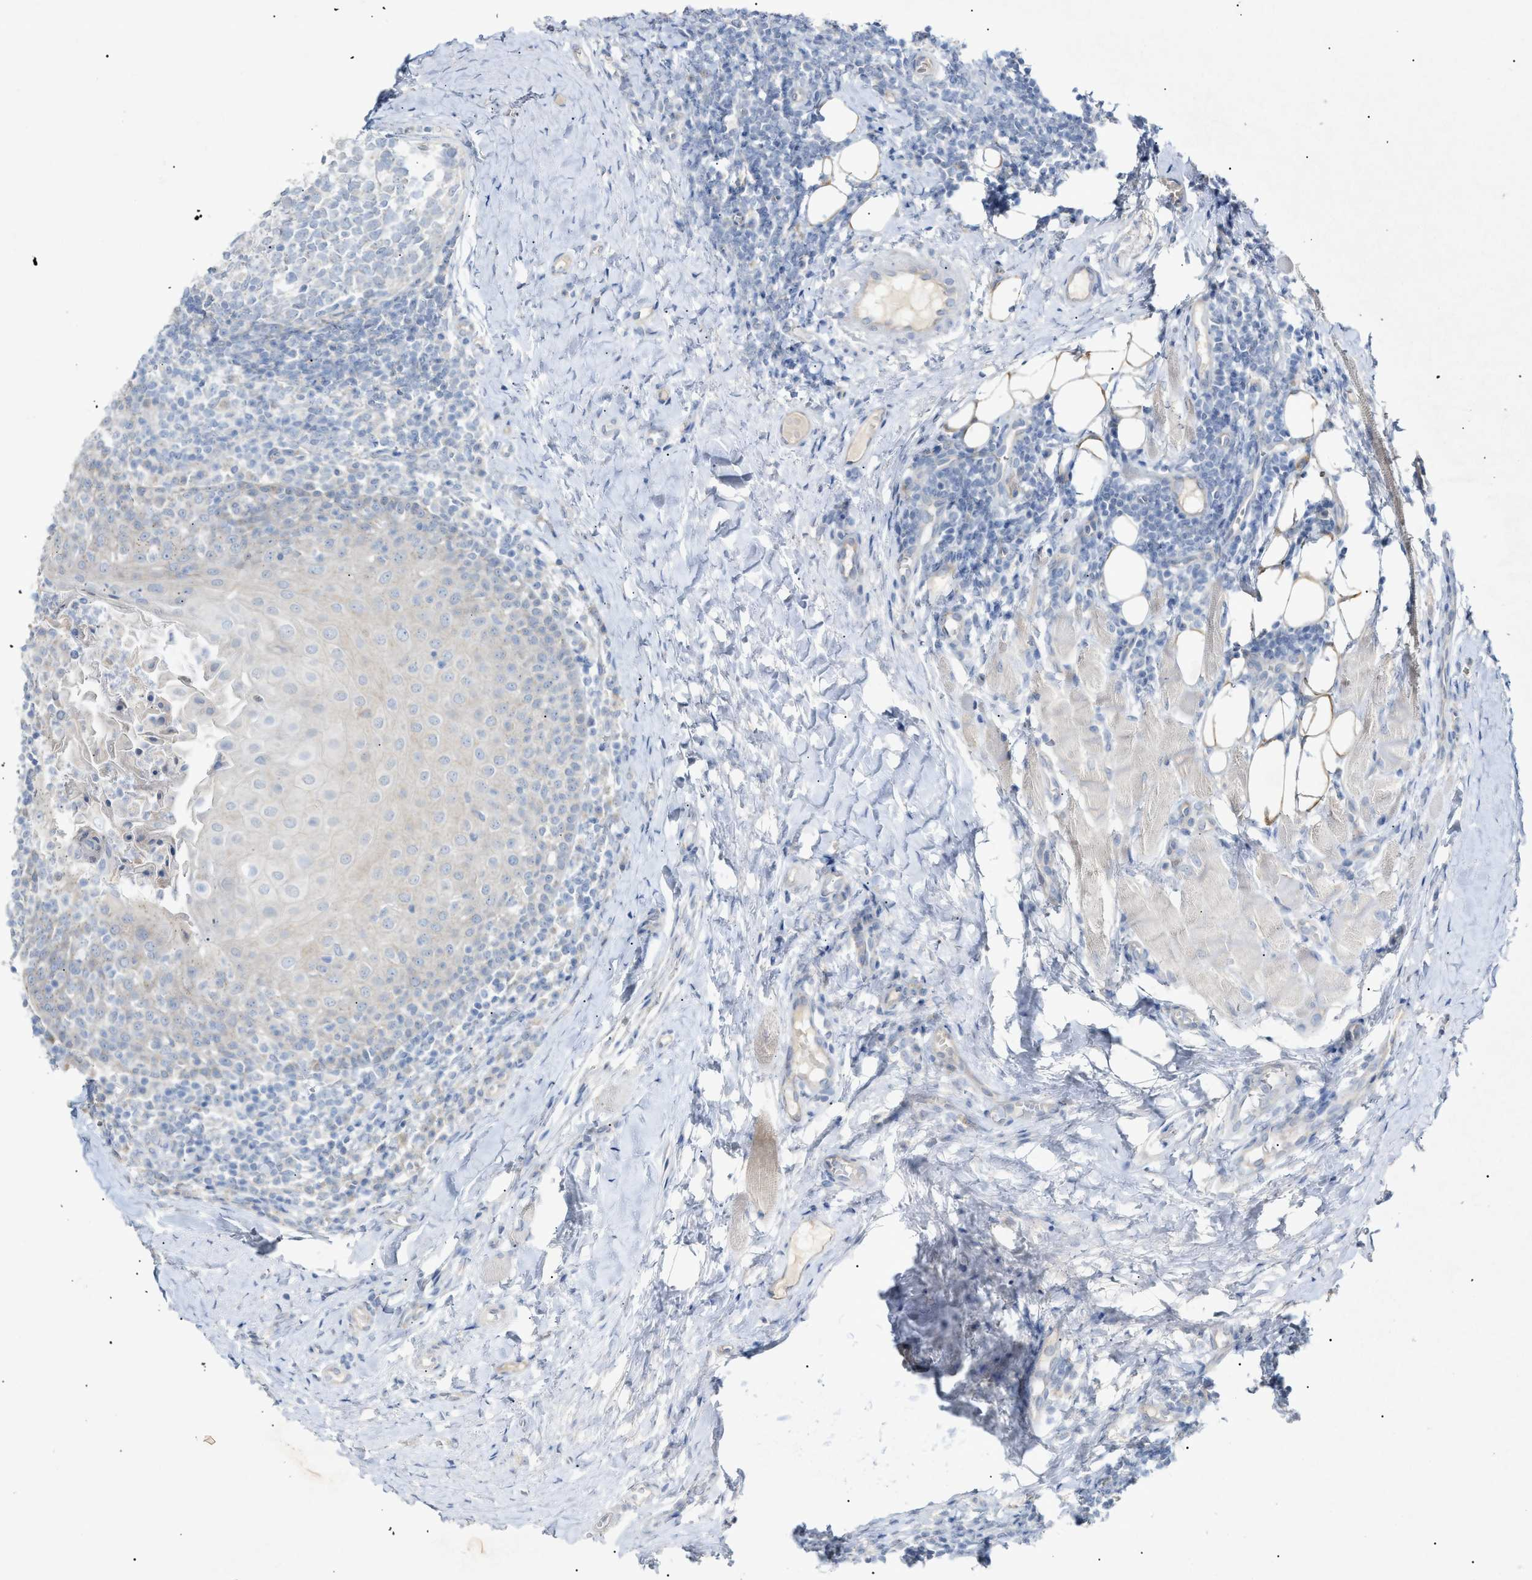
{"staining": {"intensity": "negative", "quantity": "none", "location": "none"}, "tissue": "tonsil", "cell_type": "Germinal center cells", "image_type": "normal", "snomed": [{"axis": "morphology", "description": "Normal tissue, NOS"}, {"axis": "topography", "description": "Tonsil"}], "caption": "Immunohistochemical staining of unremarkable tonsil demonstrates no significant staining in germinal center cells.", "gene": "SLC25A31", "patient": {"sex": "female", "age": 19}}